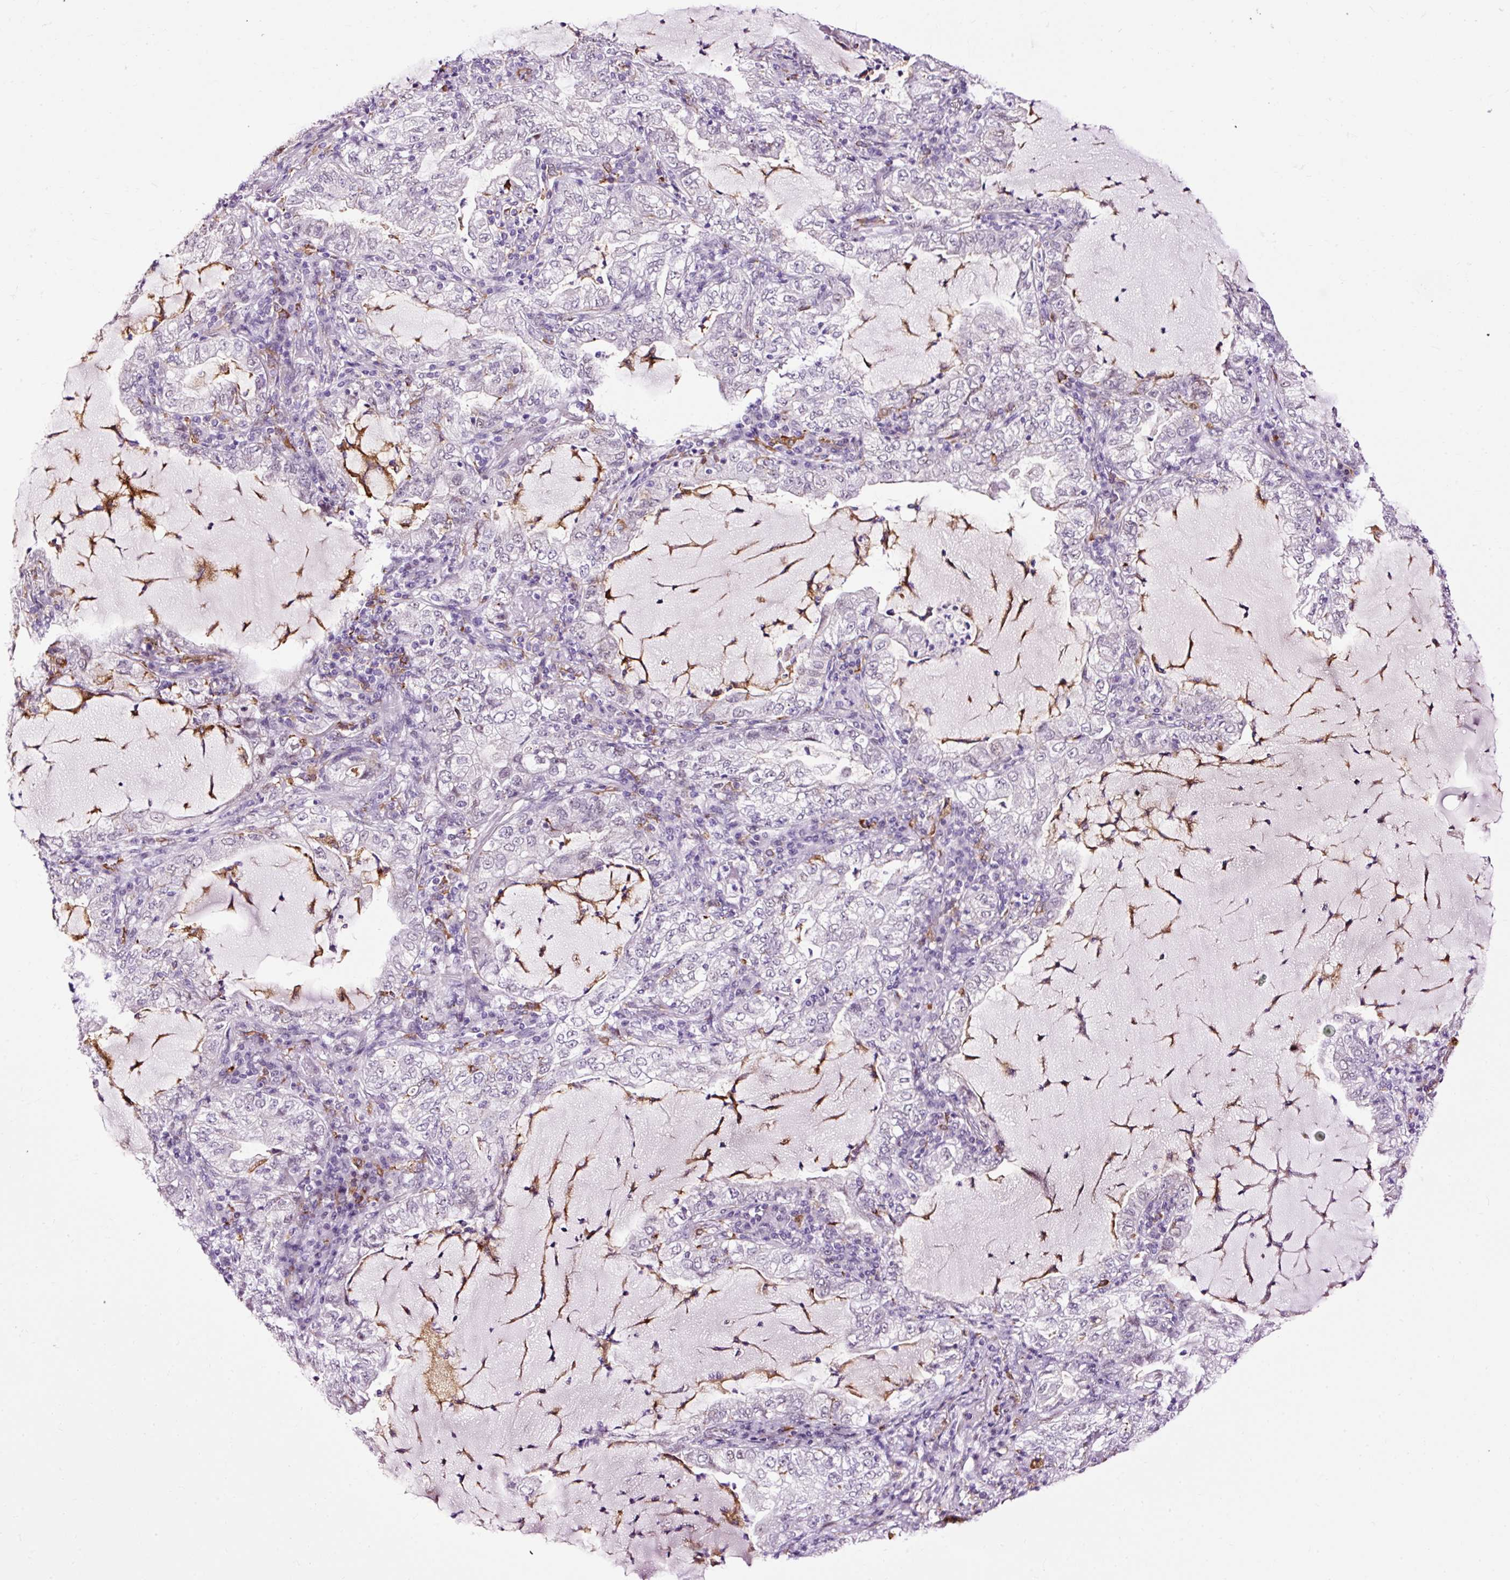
{"staining": {"intensity": "negative", "quantity": "none", "location": "none"}, "tissue": "lung cancer", "cell_type": "Tumor cells", "image_type": "cancer", "snomed": [{"axis": "morphology", "description": "Adenocarcinoma, NOS"}, {"axis": "topography", "description": "Lung"}], "caption": "Tumor cells show no significant protein staining in lung cancer (adenocarcinoma).", "gene": "LY86", "patient": {"sex": "female", "age": 73}}